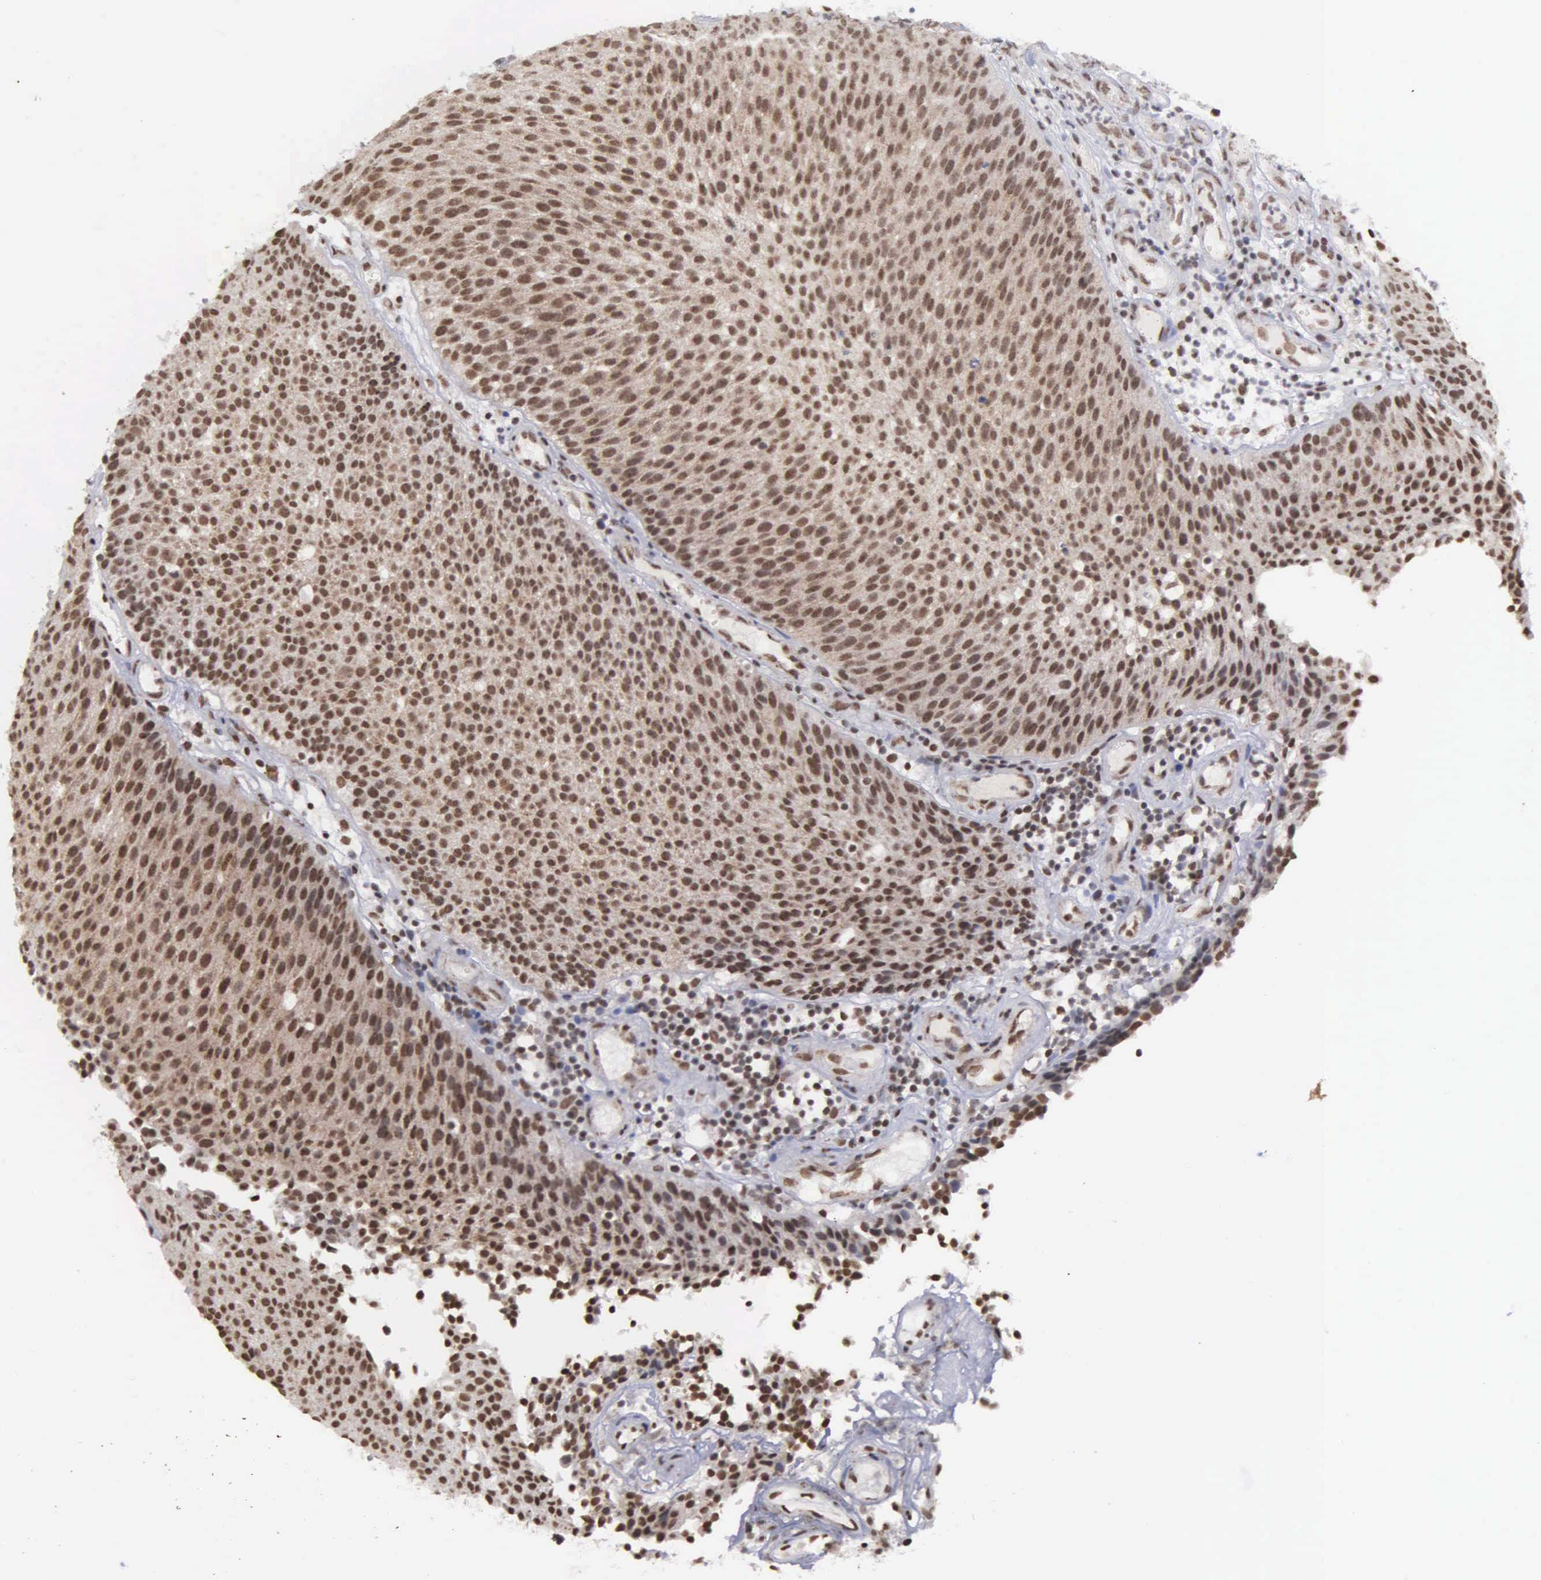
{"staining": {"intensity": "strong", "quantity": ">75%", "location": "cytoplasmic/membranous,nuclear"}, "tissue": "urothelial cancer", "cell_type": "Tumor cells", "image_type": "cancer", "snomed": [{"axis": "morphology", "description": "Urothelial carcinoma, Low grade"}, {"axis": "topography", "description": "Urinary bladder"}], "caption": "This image exhibits IHC staining of human urothelial cancer, with high strong cytoplasmic/membranous and nuclear staining in about >75% of tumor cells.", "gene": "GTF2A1", "patient": {"sex": "male", "age": 85}}